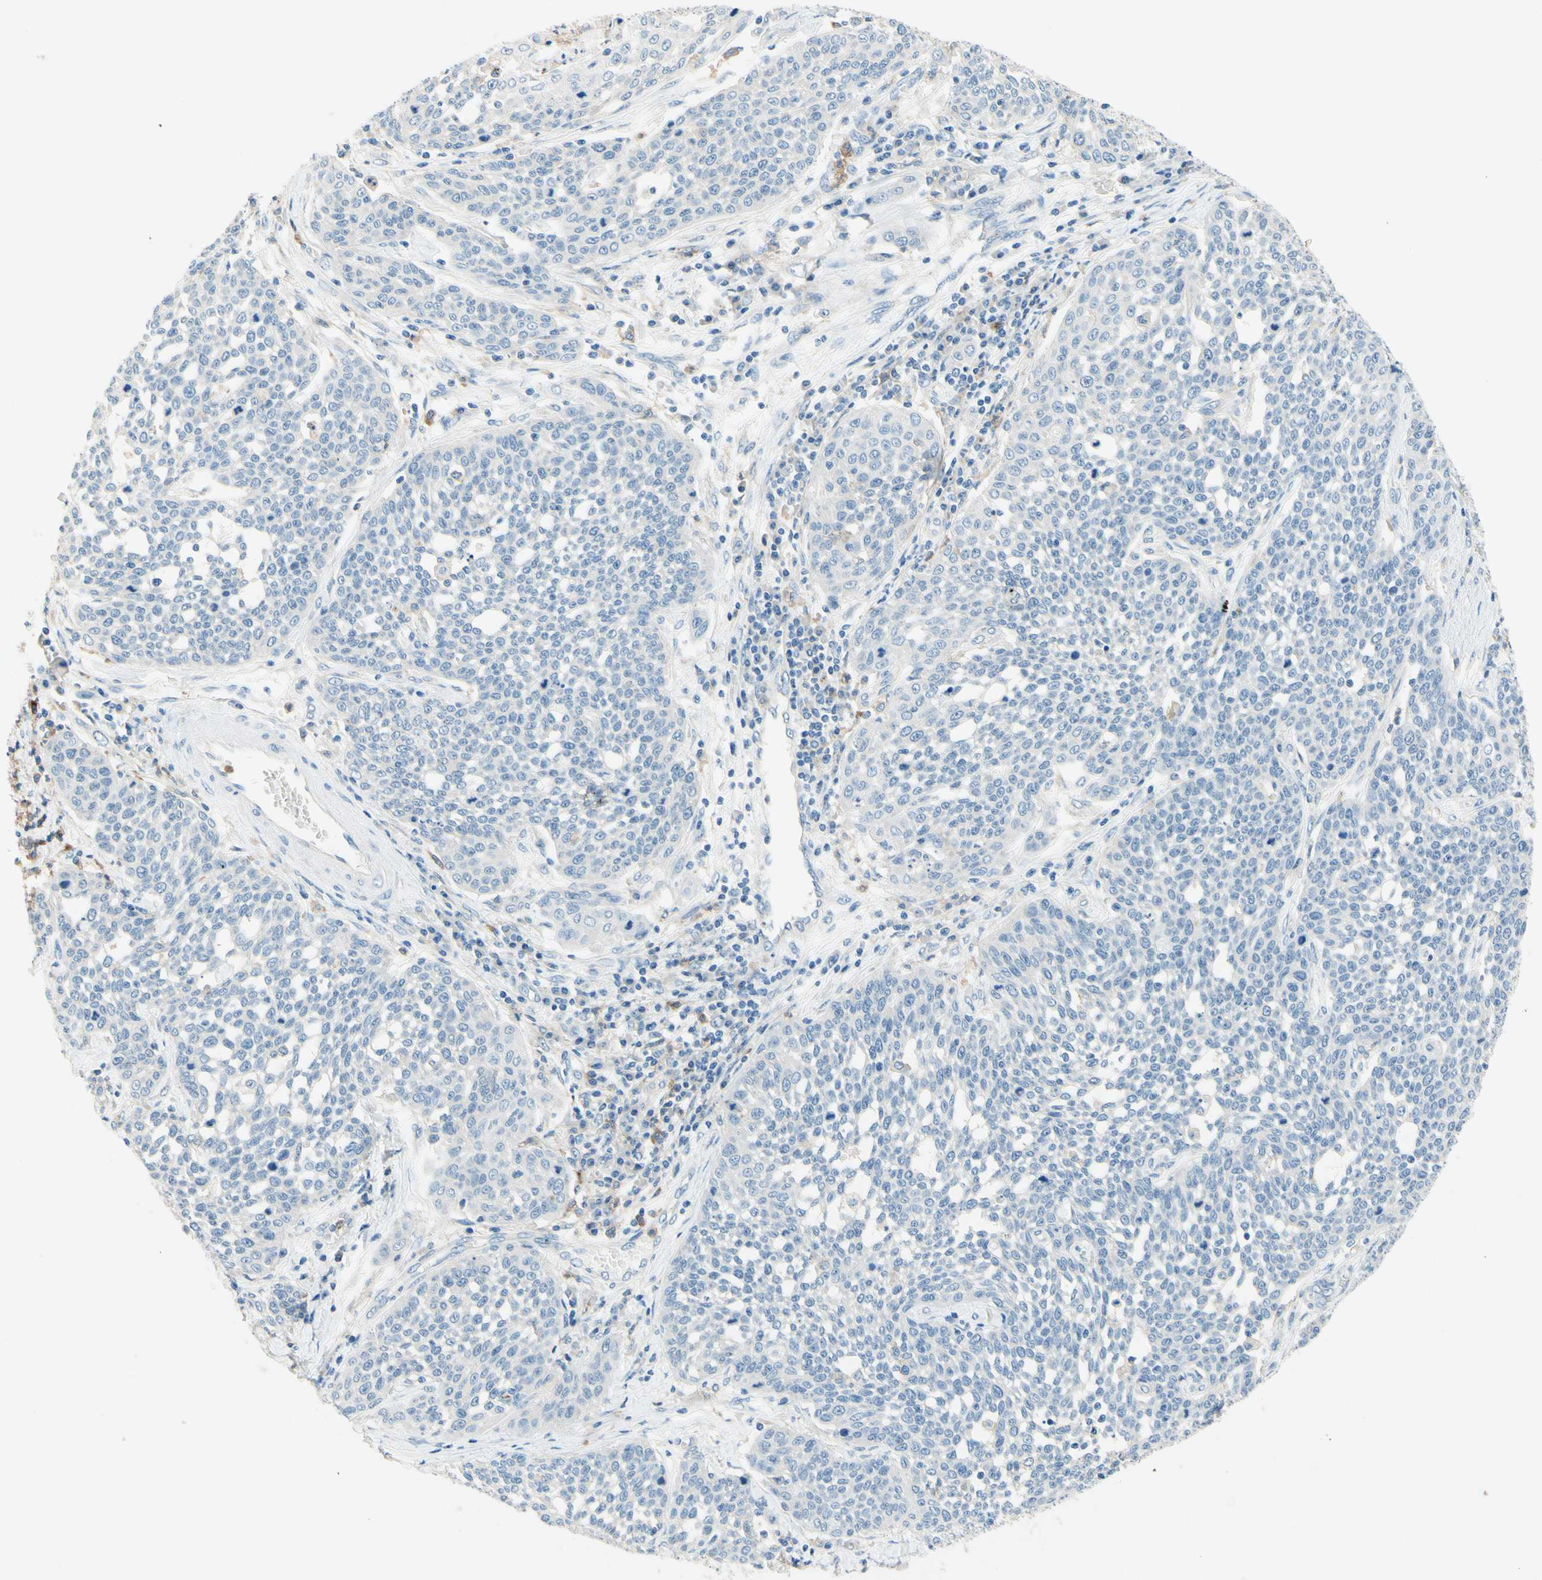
{"staining": {"intensity": "negative", "quantity": "none", "location": "none"}, "tissue": "cervical cancer", "cell_type": "Tumor cells", "image_type": "cancer", "snomed": [{"axis": "morphology", "description": "Squamous cell carcinoma, NOS"}, {"axis": "topography", "description": "Cervix"}], "caption": "Photomicrograph shows no significant protein staining in tumor cells of cervical squamous cell carcinoma.", "gene": "SIGLEC9", "patient": {"sex": "female", "age": 34}}